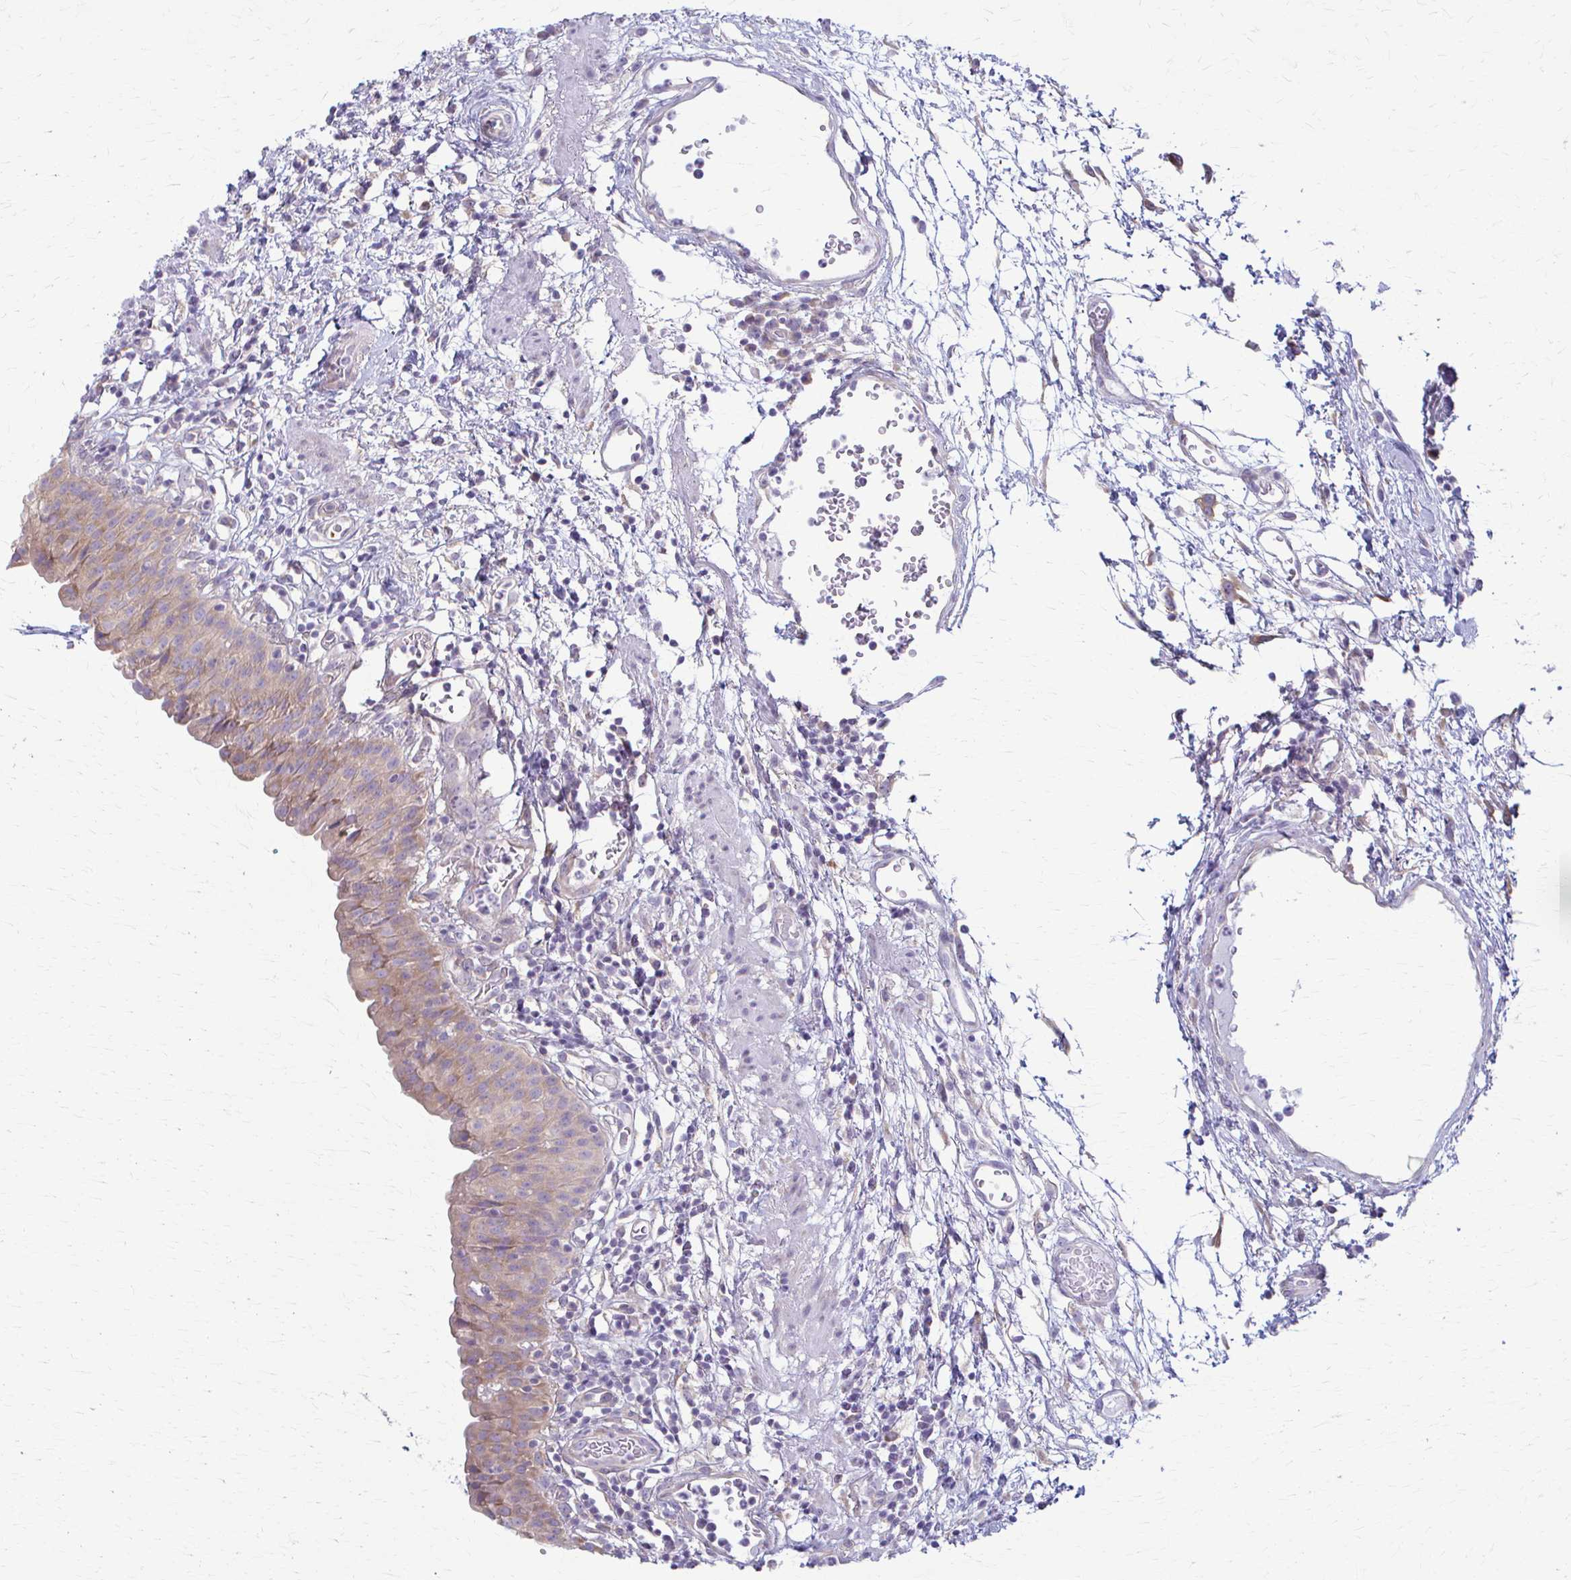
{"staining": {"intensity": "weak", "quantity": "25%-75%", "location": "cytoplasmic/membranous"}, "tissue": "urinary bladder", "cell_type": "Urothelial cells", "image_type": "normal", "snomed": [{"axis": "morphology", "description": "Normal tissue, NOS"}, {"axis": "morphology", "description": "Inflammation, NOS"}, {"axis": "topography", "description": "Urinary bladder"}], "caption": "DAB (3,3'-diaminobenzidine) immunohistochemical staining of benign urinary bladder shows weak cytoplasmic/membranous protein staining in about 25%-75% of urothelial cells.", "gene": "PRKRA", "patient": {"sex": "male", "age": 57}}